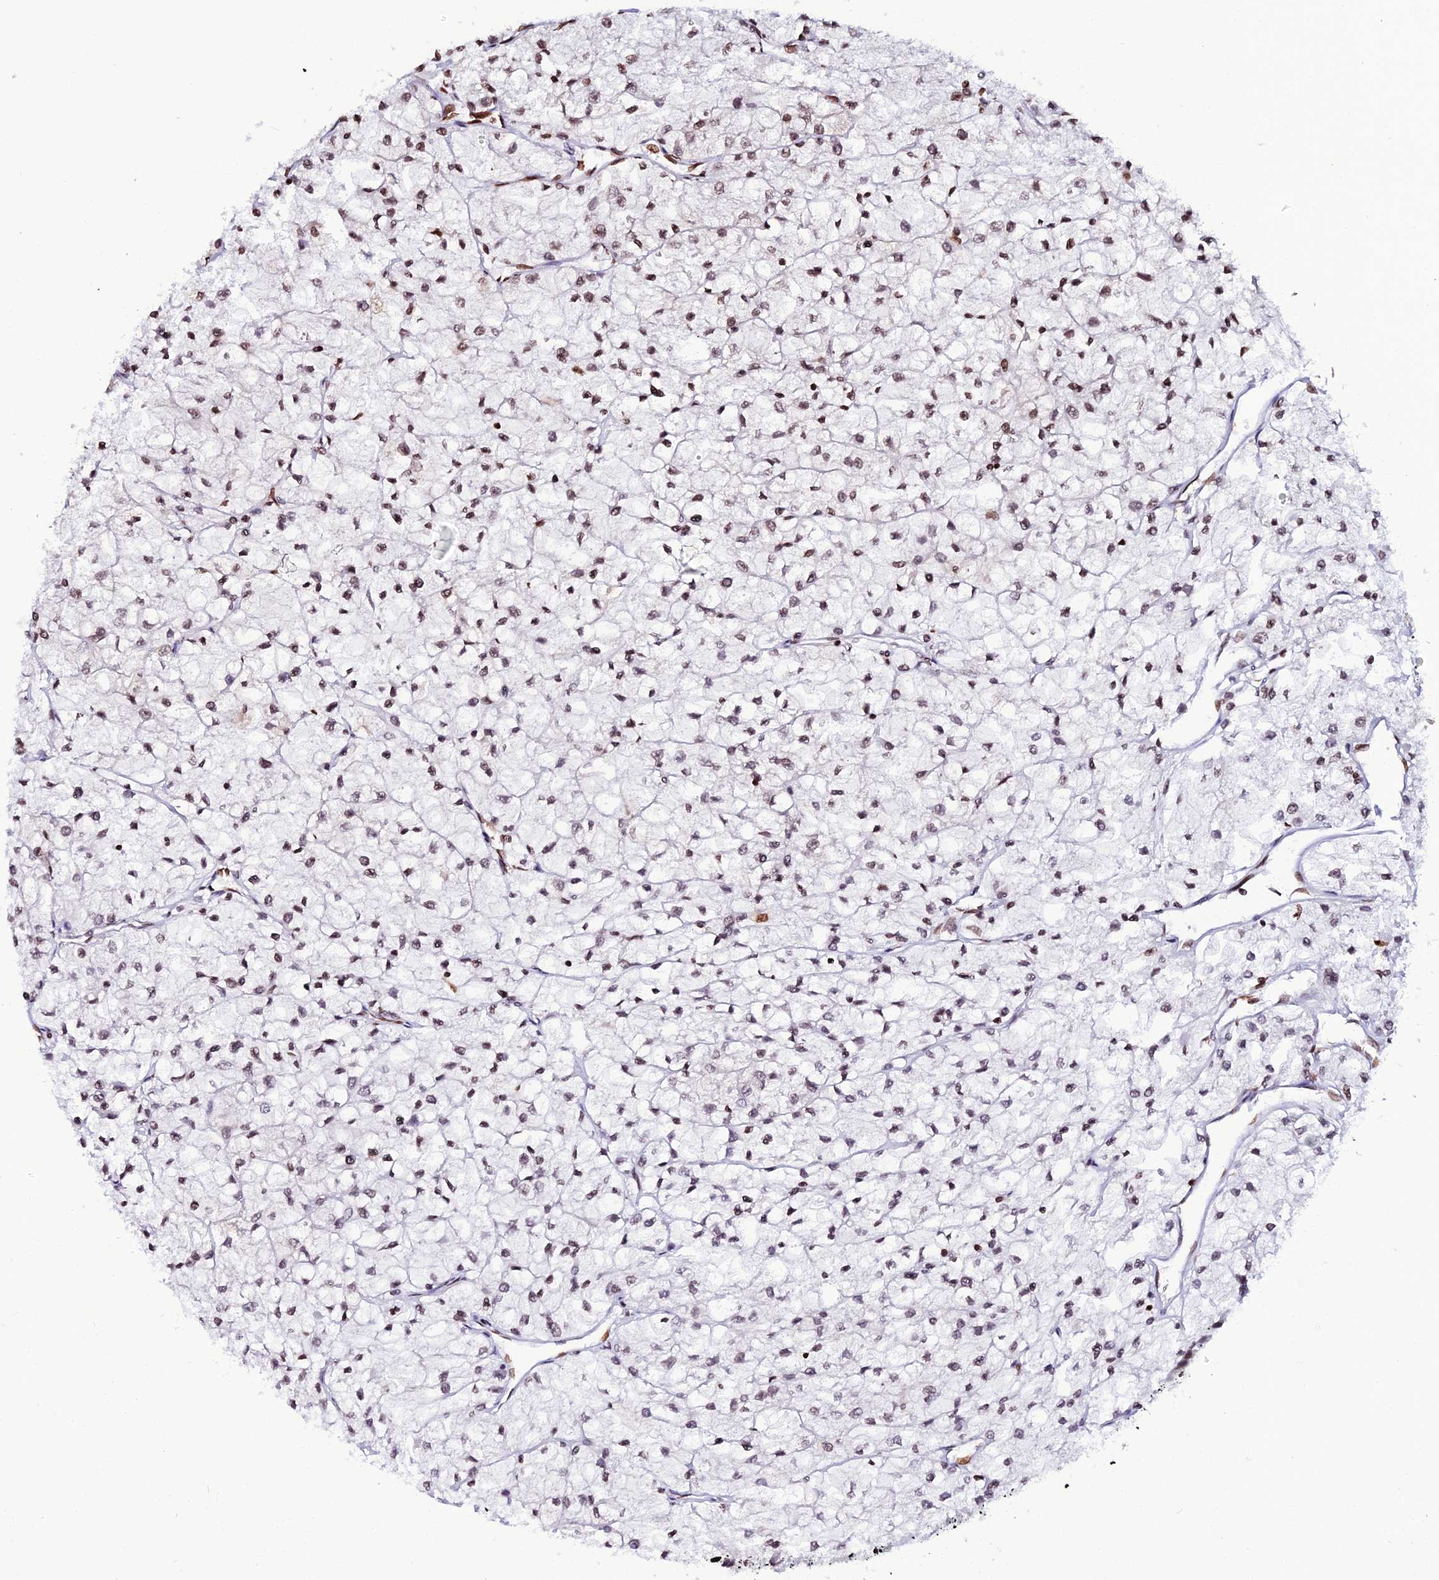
{"staining": {"intensity": "weak", "quantity": "25%-75%", "location": "nuclear"}, "tissue": "renal cancer", "cell_type": "Tumor cells", "image_type": "cancer", "snomed": [{"axis": "morphology", "description": "Adenocarcinoma, NOS"}, {"axis": "topography", "description": "Kidney"}], "caption": "Renal cancer (adenocarcinoma) was stained to show a protein in brown. There is low levels of weak nuclear positivity in about 25%-75% of tumor cells. Nuclei are stained in blue.", "gene": "MACROH2A2", "patient": {"sex": "male", "age": 80}}